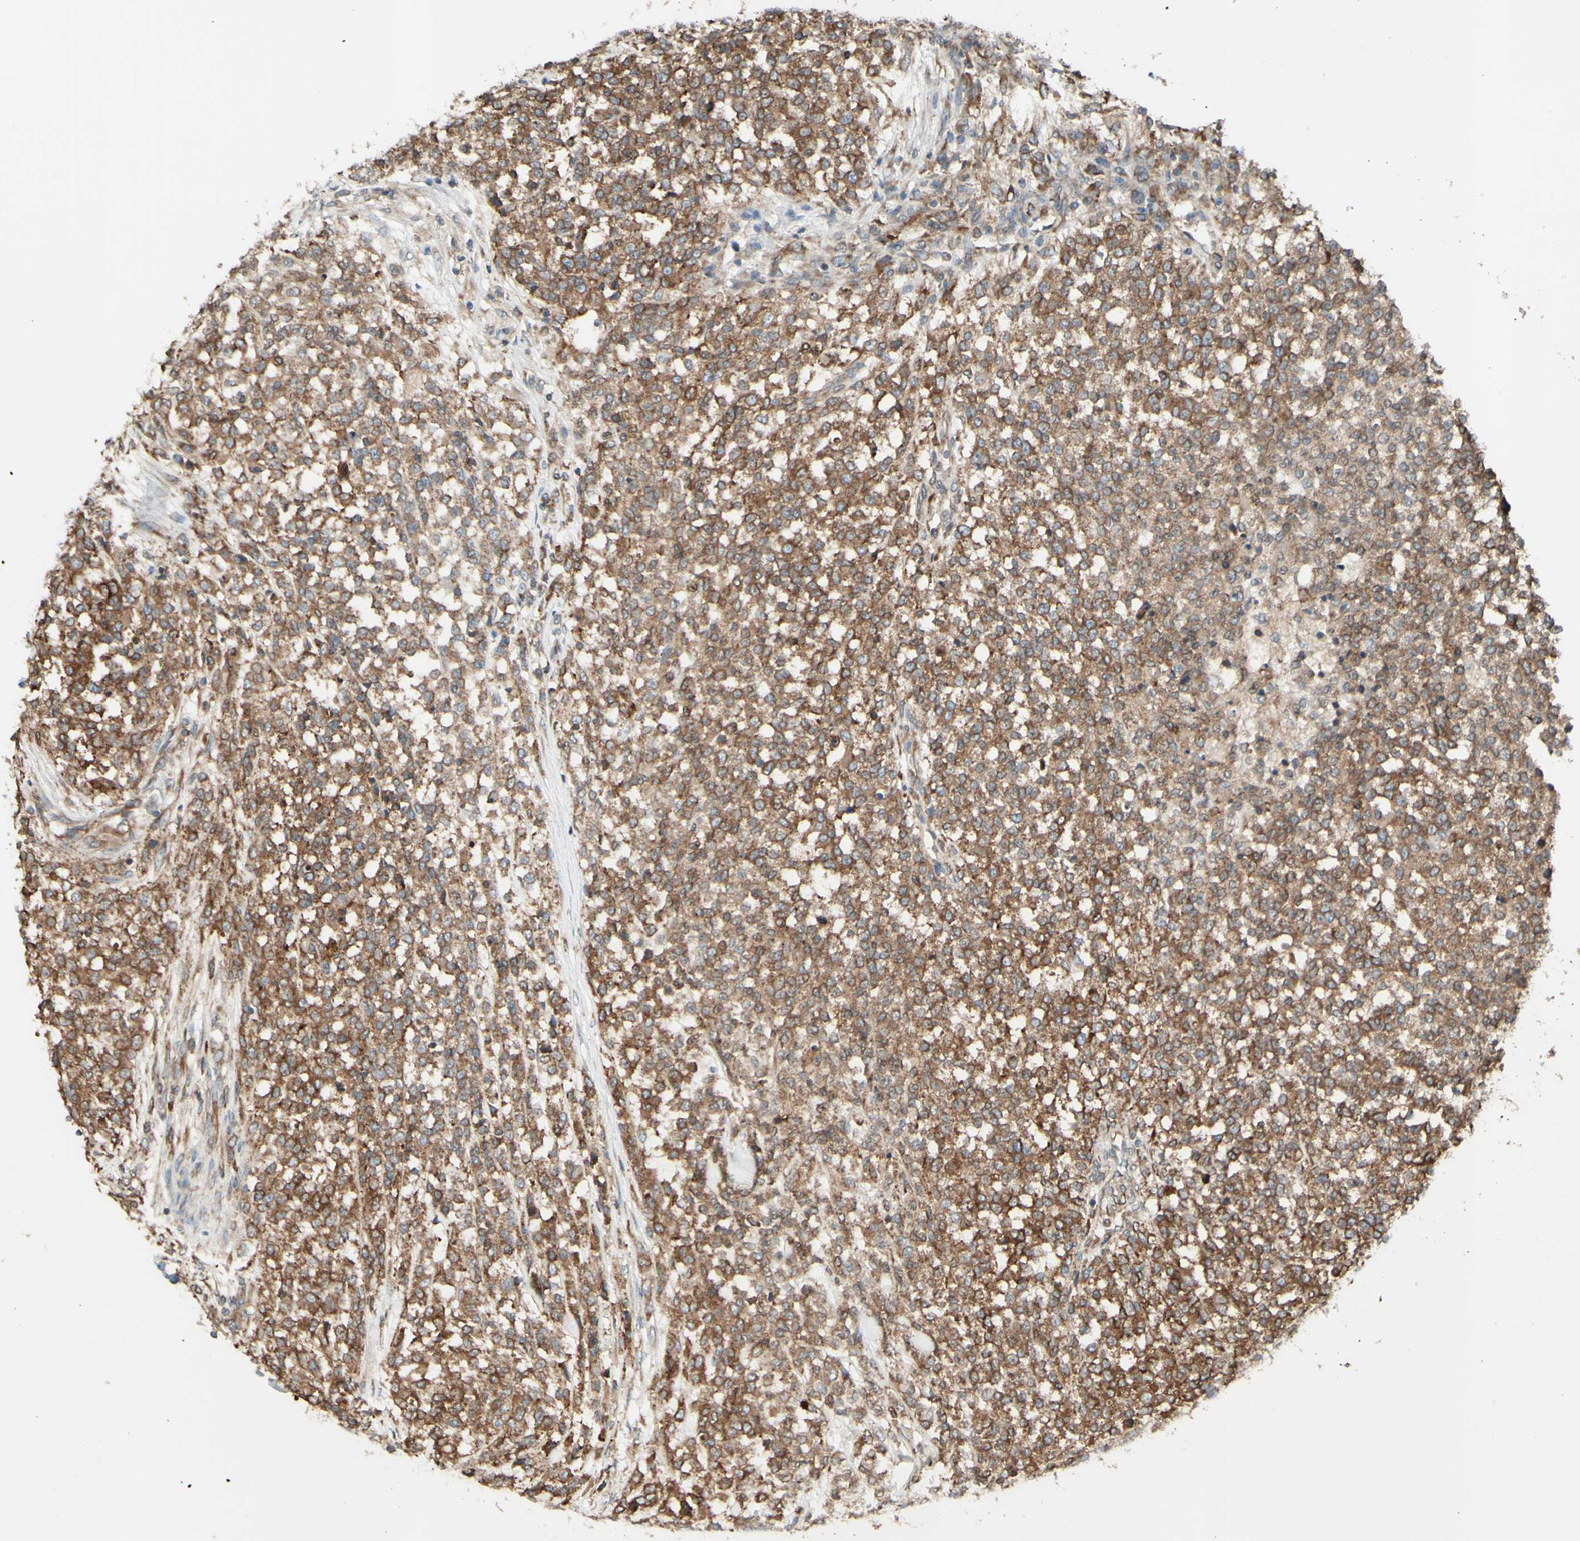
{"staining": {"intensity": "moderate", "quantity": ">75%", "location": "cytoplasmic/membranous"}, "tissue": "testis cancer", "cell_type": "Tumor cells", "image_type": "cancer", "snomed": [{"axis": "morphology", "description": "Seminoma, NOS"}, {"axis": "topography", "description": "Testis"}], "caption": "Human testis cancer (seminoma) stained for a protein (brown) shows moderate cytoplasmic/membranous positive expression in about >75% of tumor cells.", "gene": "DNAJB11", "patient": {"sex": "male", "age": 59}}